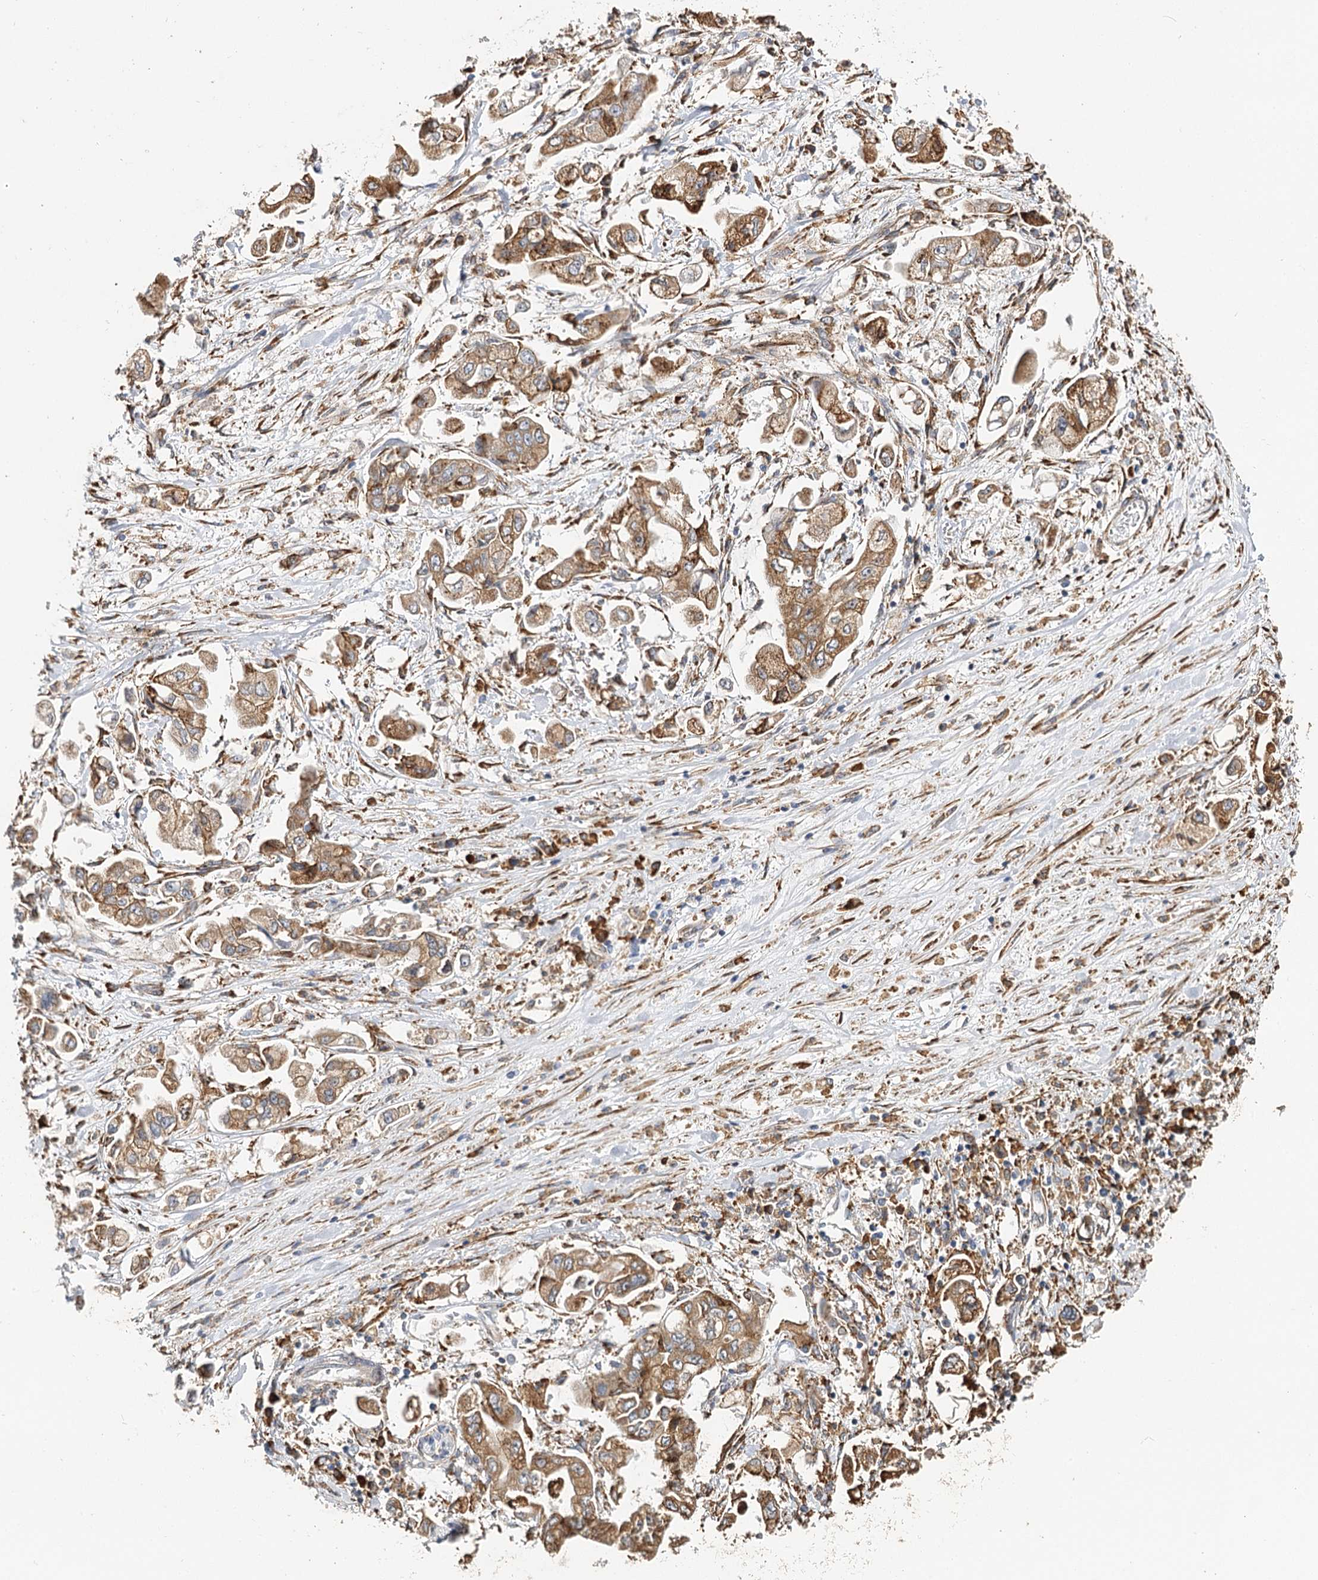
{"staining": {"intensity": "strong", "quantity": ">75%", "location": "cytoplasmic/membranous"}, "tissue": "stomach cancer", "cell_type": "Tumor cells", "image_type": "cancer", "snomed": [{"axis": "morphology", "description": "Adenocarcinoma, NOS"}, {"axis": "topography", "description": "Stomach"}], "caption": "Protein expression analysis of human stomach cancer (adenocarcinoma) reveals strong cytoplasmic/membranous staining in about >75% of tumor cells.", "gene": "VEGFA", "patient": {"sex": "male", "age": 62}}